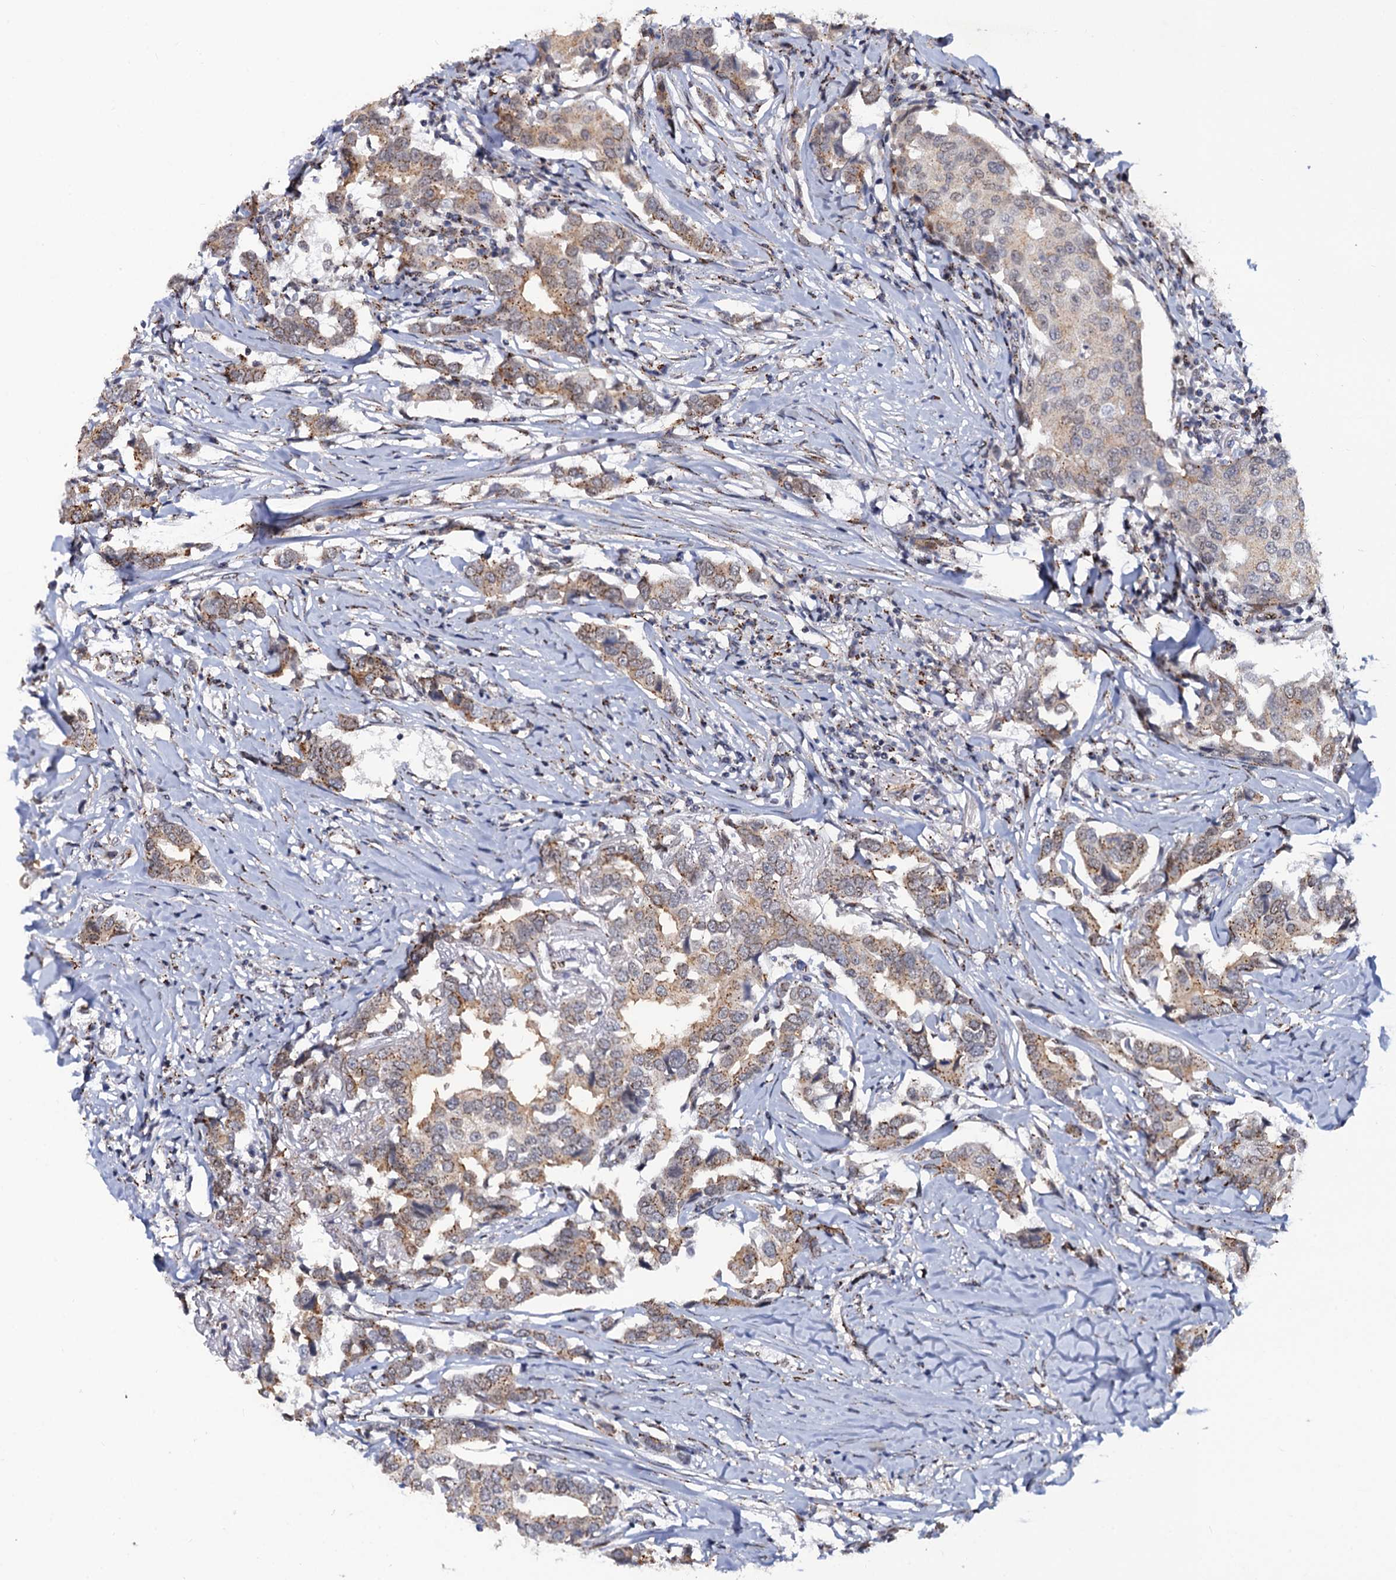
{"staining": {"intensity": "moderate", "quantity": "25%-75%", "location": "cytoplasmic/membranous"}, "tissue": "breast cancer", "cell_type": "Tumor cells", "image_type": "cancer", "snomed": [{"axis": "morphology", "description": "Duct carcinoma"}, {"axis": "topography", "description": "Breast"}], "caption": "DAB immunohistochemical staining of breast invasive ductal carcinoma displays moderate cytoplasmic/membranous protein staining in approximately 25%-75% of tumor cells. Using DAB (brown) and hematoxylin (blue) stains, captured at high magnification using brightfield microscopy.", "gene": "THAP2", "patient": {"sex": "female", "age": 80}}